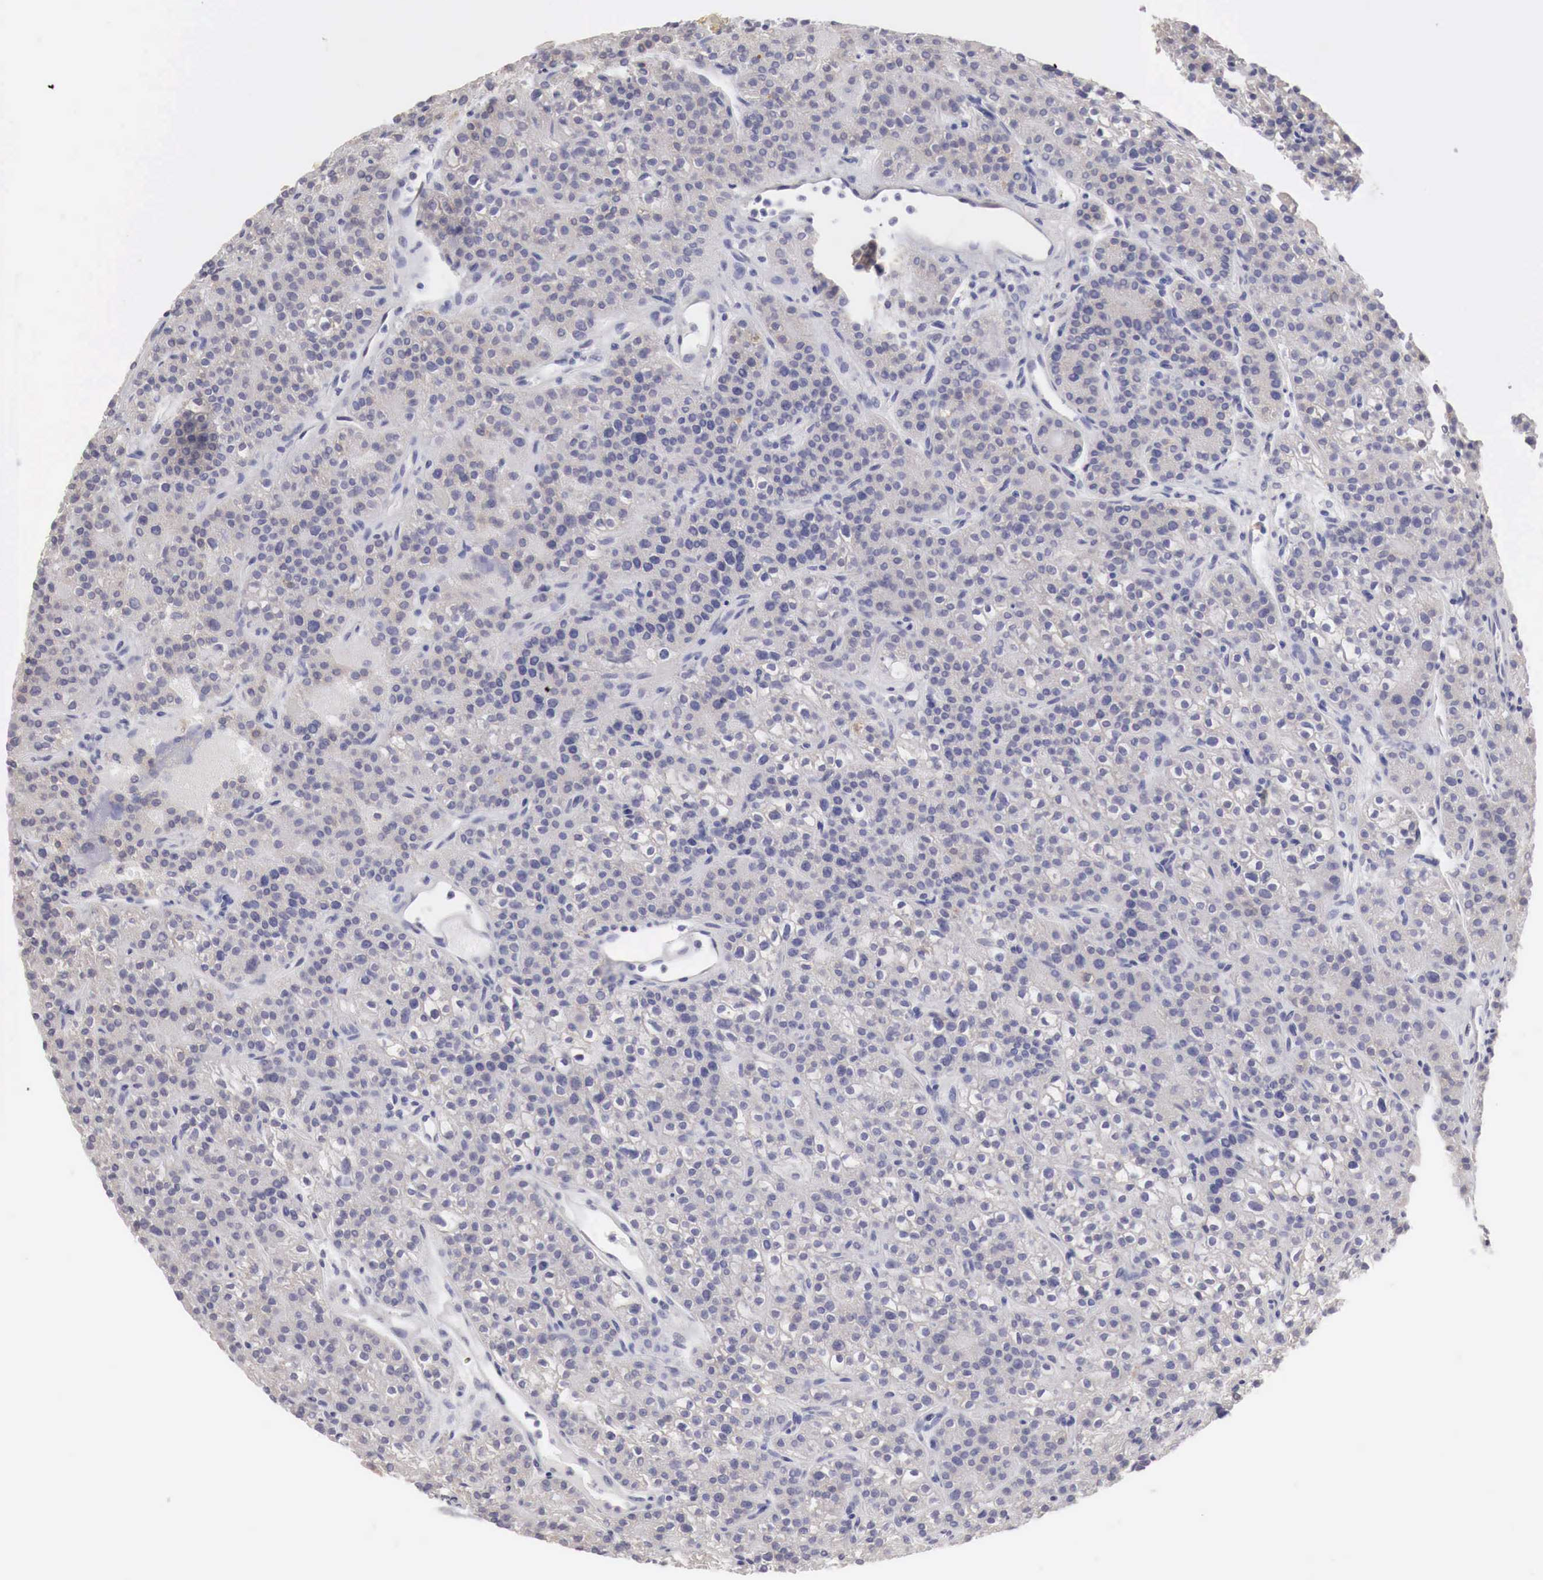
{"staining": {"intensity": "negative", "quantity": "none", "location": "none"}, "tissue": "parathyroid gland", "cell_type": "Glandular cells", "image_type": "normal", "snomed": [{"axis": "morphology", "description": "Normal tissue, NOS"}, {"axis": "topography", "description": "Parathyroid gland"}], "caption": "Immunohistochemical staining of normal human parathyroid gland demonstrates no significant expression in glandular cells.", "gene": "NSDHL", "patient": {"sex": "male", "age": 71}}